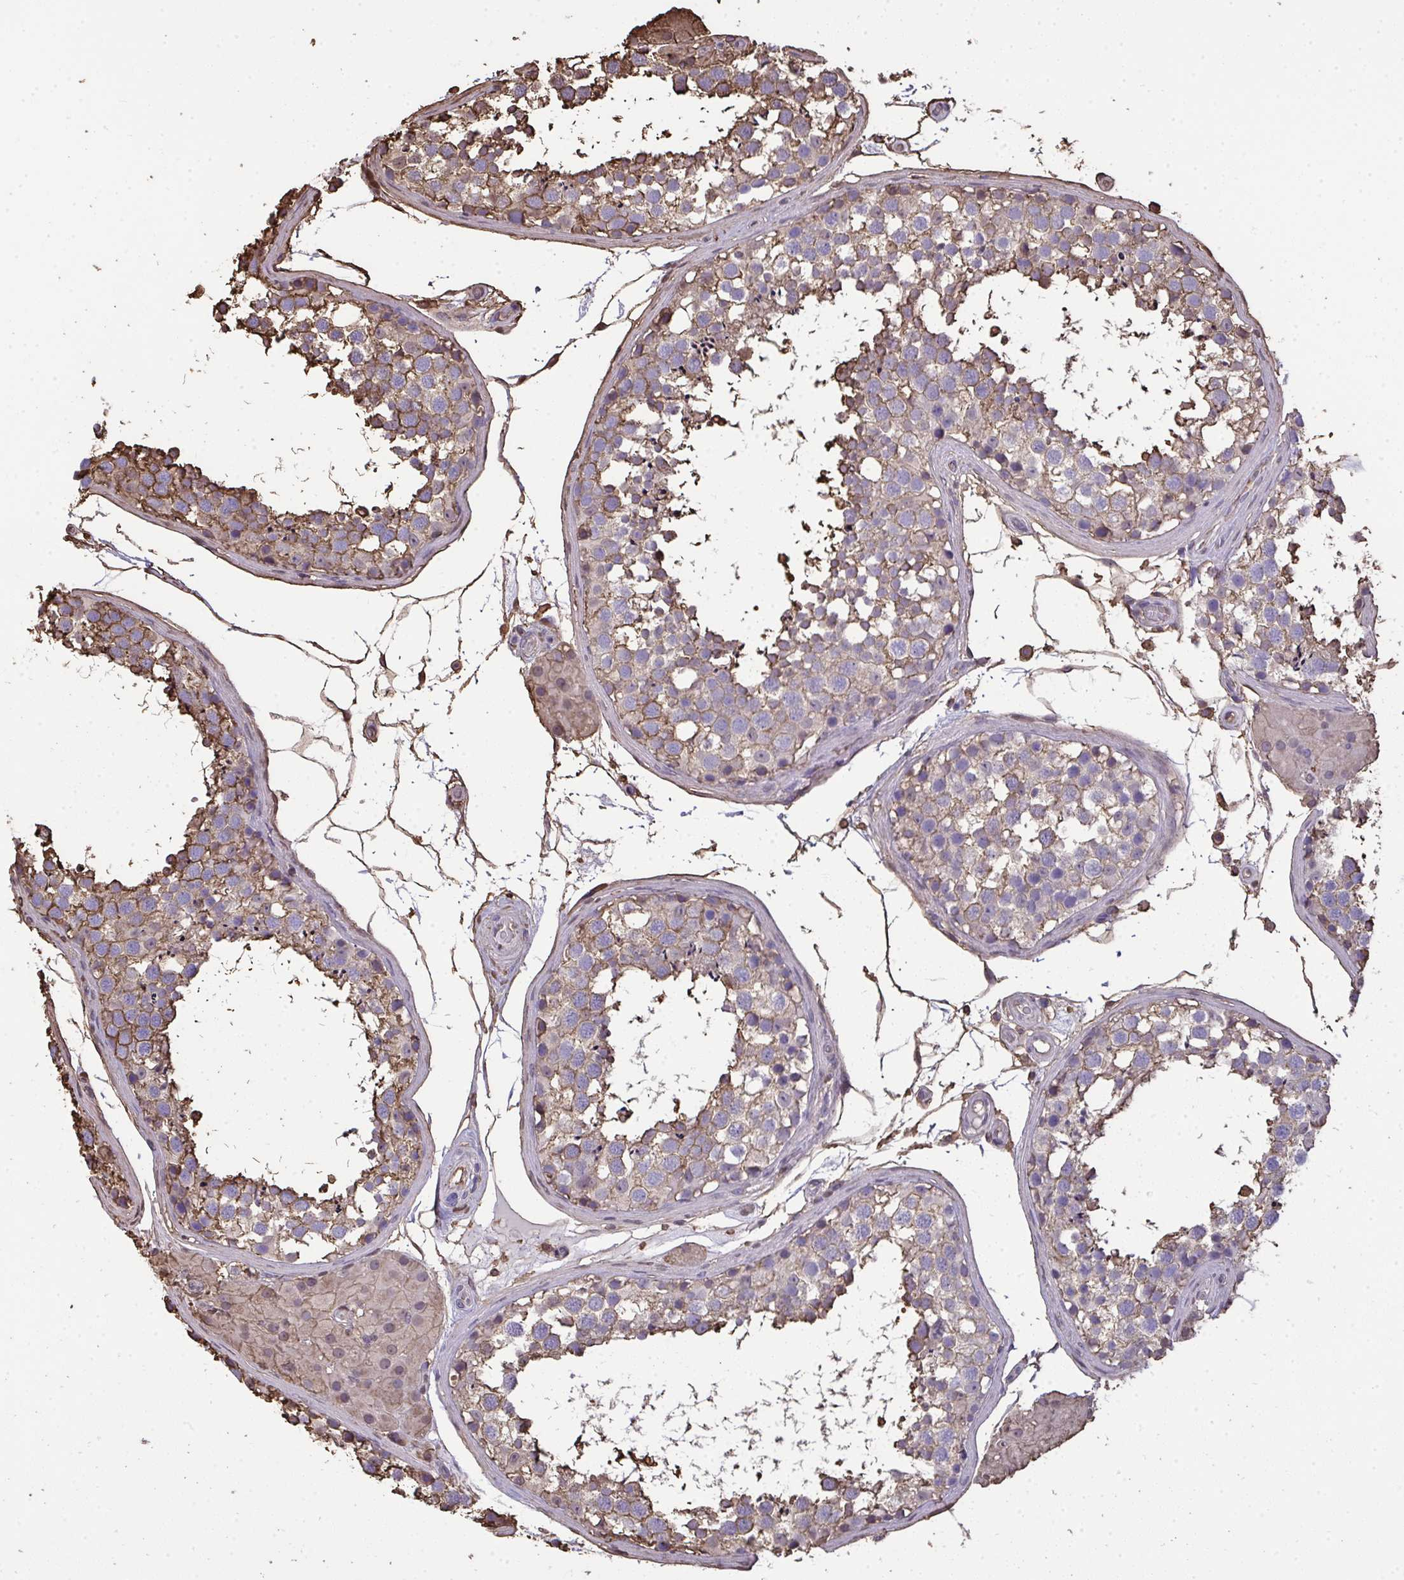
{"staining": {"intensity": "moderate", "quantity": "25%-75%", "location": "cytoplasmic/membranous"}, "tissue": "testis", "cell_type": "Cells in seminiferous ducts", "image_type": "normal", "snomed": [{"axis": "morphology", "description": "Normal tissue, NOS"}, {"axis": "morphology", "description": "Seminoma, NOS"}, {"axis": "topography", "description": "Testis"}], "caption": "Immunohistochemical staining of unremarkable human testis shows medium levels of moderate cytoplasmic/membranous expression in approximately 25%-75% of cells in seminiferous ducts. The staining was performed using DAB (3,3'-diaminobenzidine) to visualize the protein expression in brown, while the nuclei were stained in blue with hematoxylin (Magnification: 20x).", "gene": "ANXA5", "patient": {"sex": "male", "age": 65}}